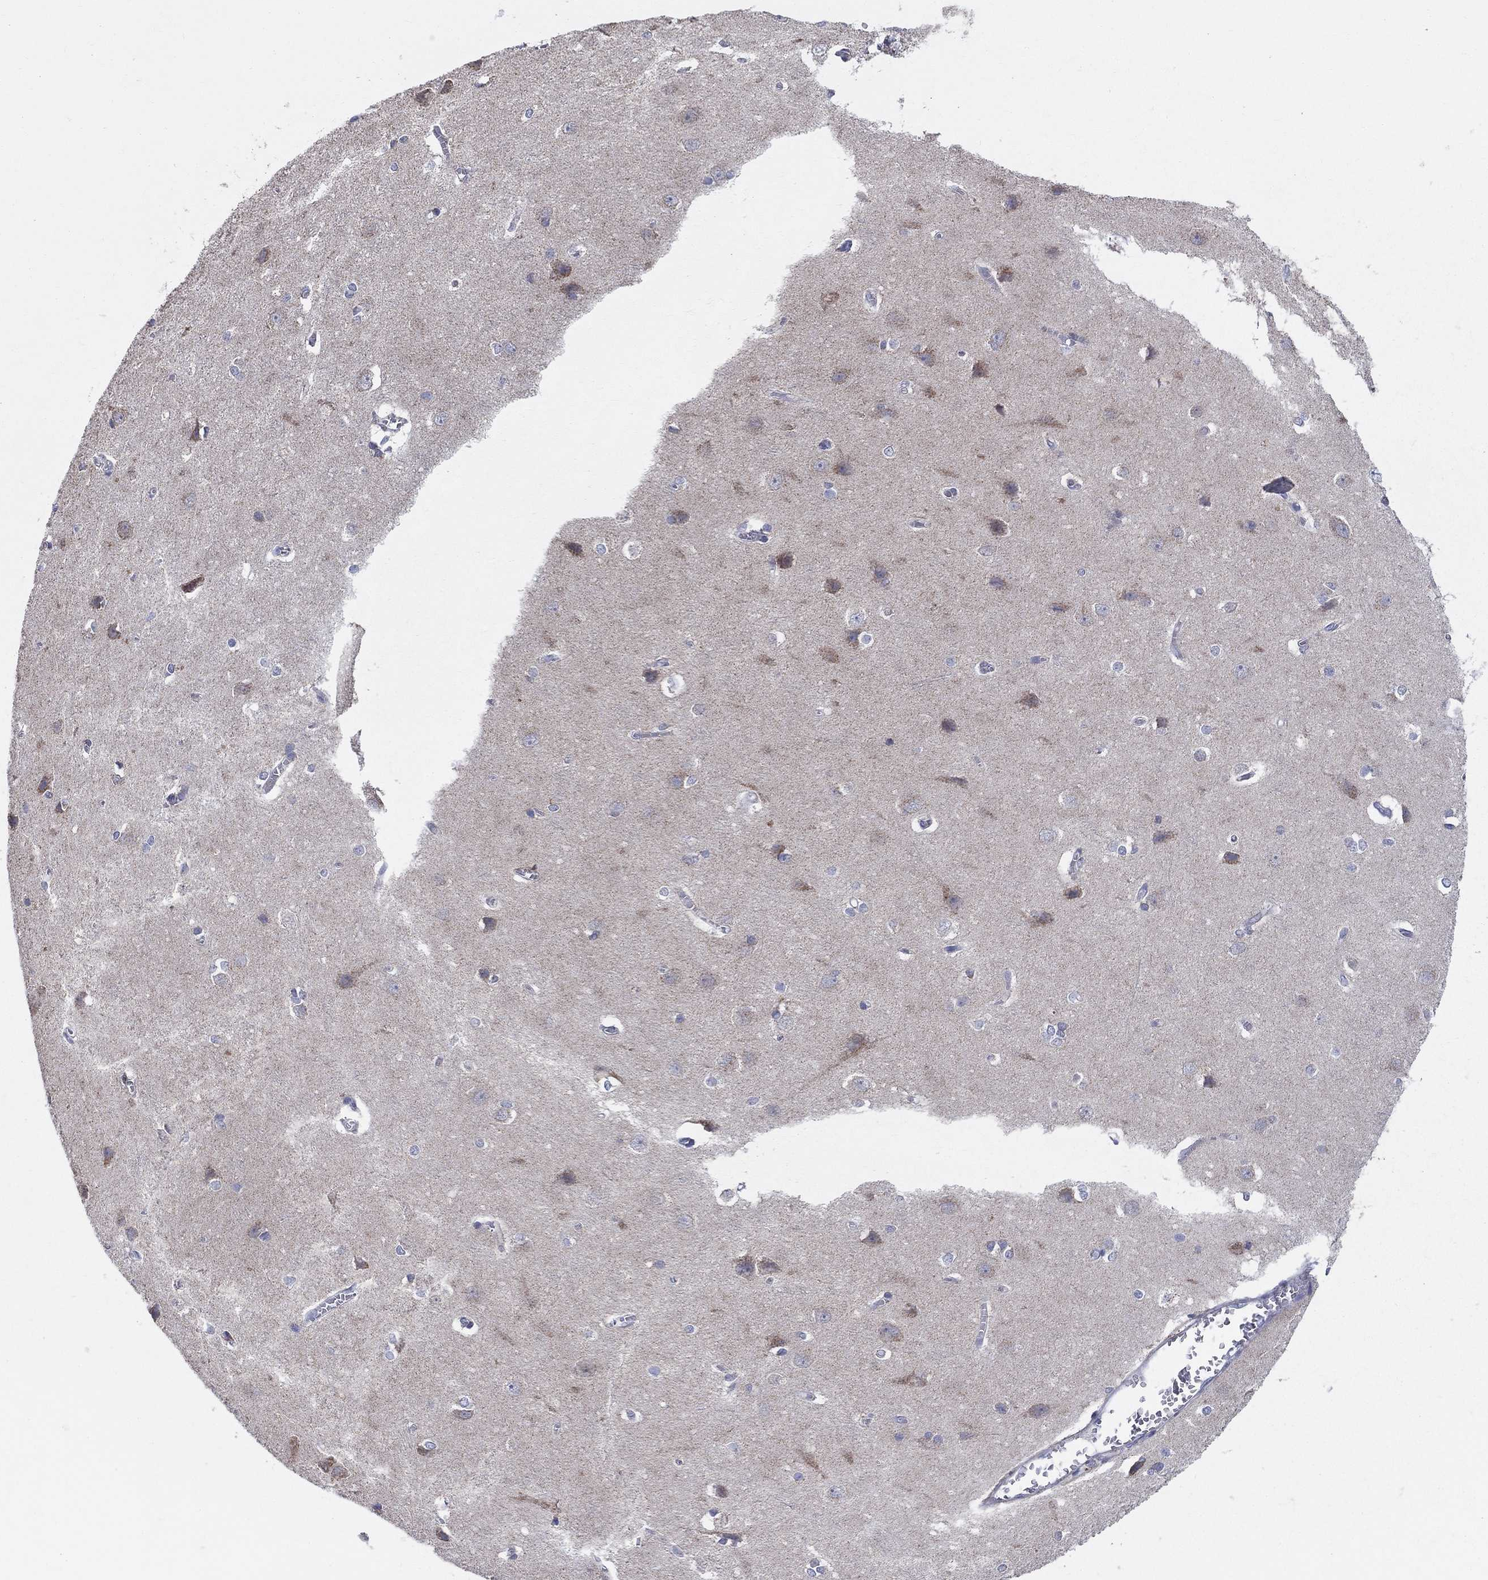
{"staining": {"intensity": "negative", "quantity": "none", "location": "none"}, "tissue": "cerebral cortex", "cell_type": "Endothelial cells", "image_type": "normal", "snomed": [{"axis": "morphology", "description": "Normal tissue, NOS"}, {"axis": "topography", "description": "Cerebral cortex"}], "caption": "High power microscopy histopathology image of an immunohistochemistry micrograph of unremarkable cerebral cortex, revealing no significant staining in endothelial cells.", "gene": "KISS1R", "patient": {"sex": "male", "age": 37}}